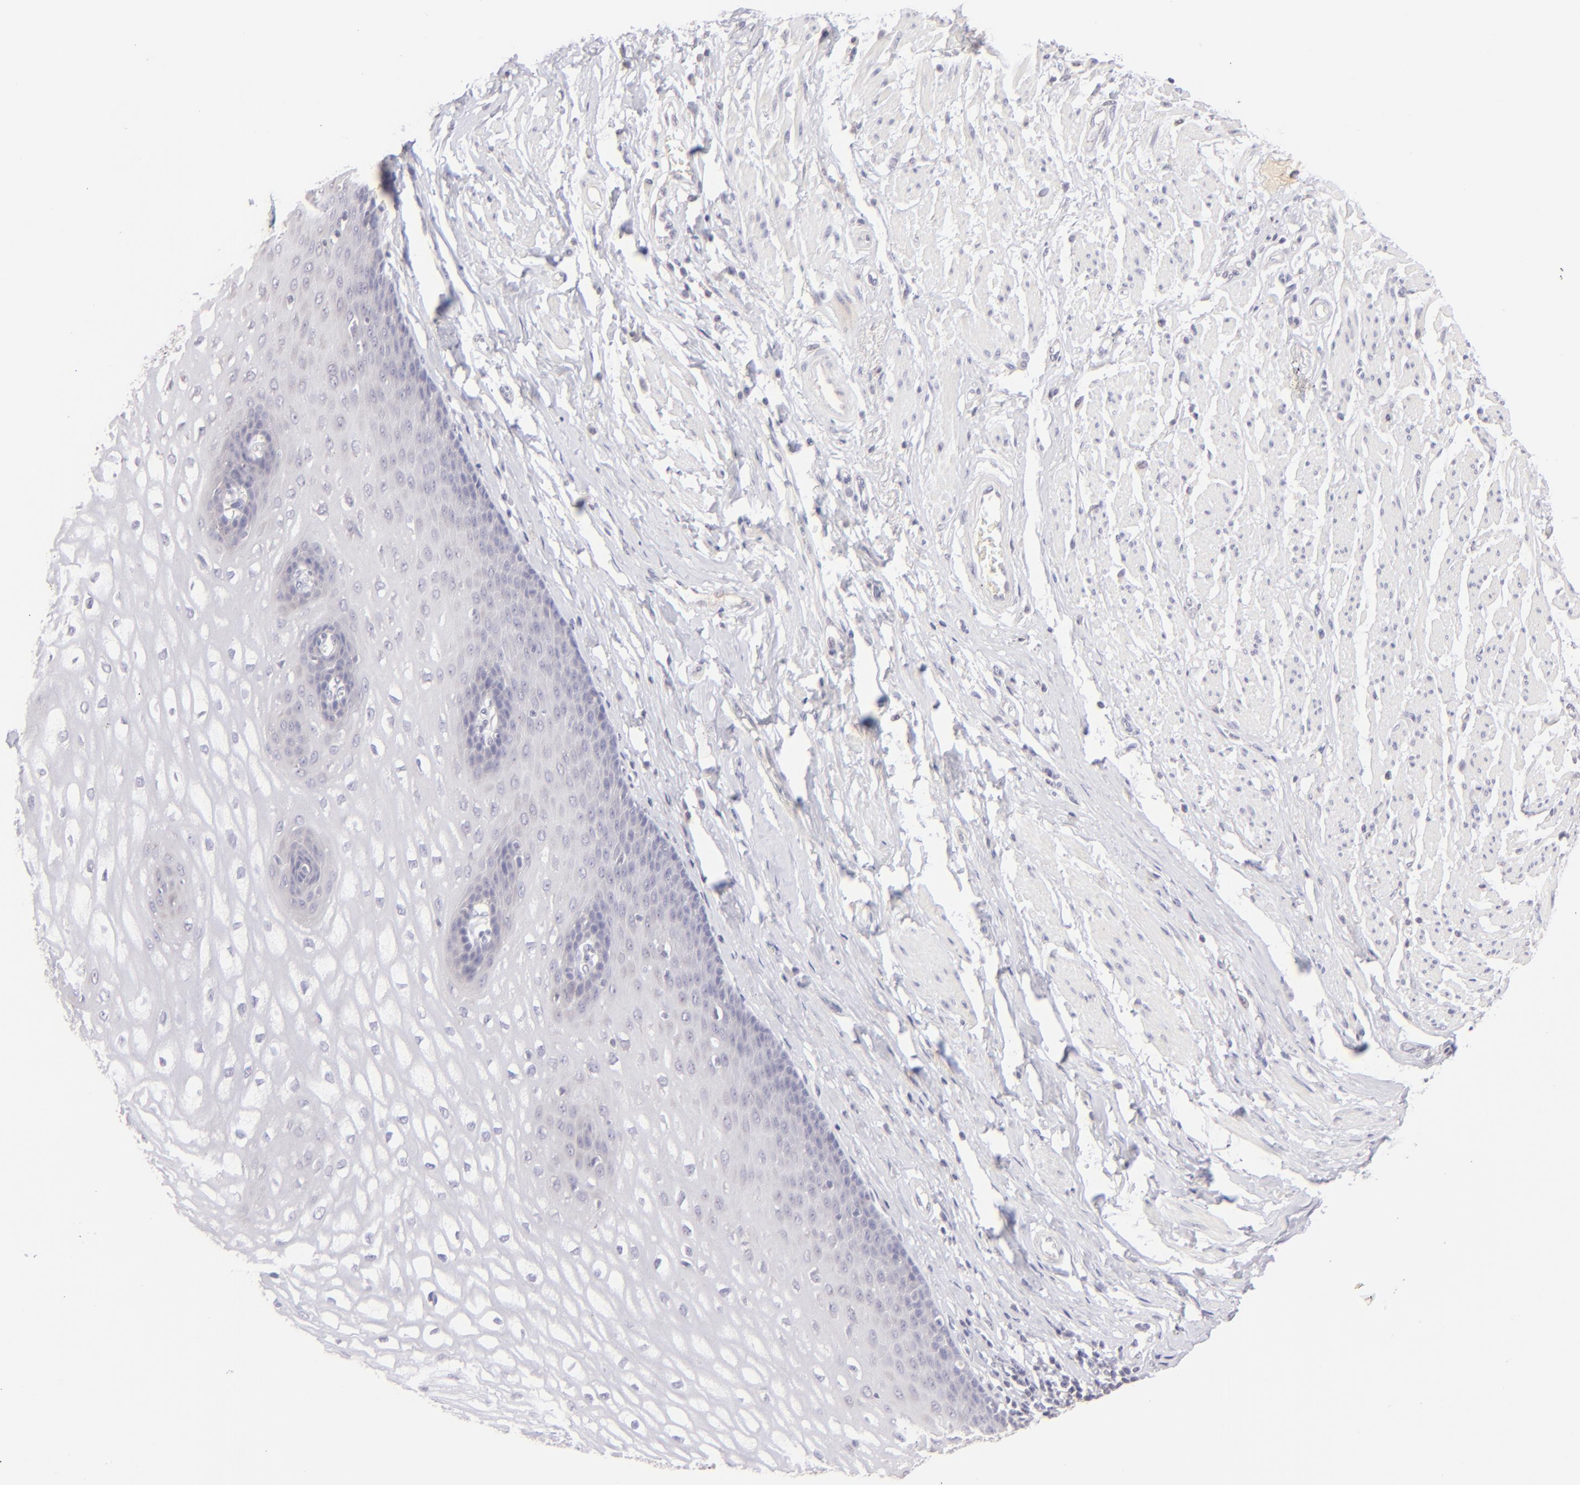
{"staining": {"intensity": "negative", "quantity": "none", "location": "none"}, "tissue": "esophagus", "cell_type": "Squamous epithelial cells", "image_type": "normal", "snomed": [{"axis": "morphology", "description": "Normal tissue, NOS"}, {"axis": "topography", "description": "Esophagus"}], "caption": "Immunohistochemistry (IHC) micrograph of unremarkable esophagus stained for a protein (brown), which exhibits no expression in squamous epithelial cells. (Brightfield microscopy of DAB (3,3'-diaminobenzidine) IHC at high magnification).", "gene": "MAGEA1", "patient": {"sex": "male", "age": 70}}